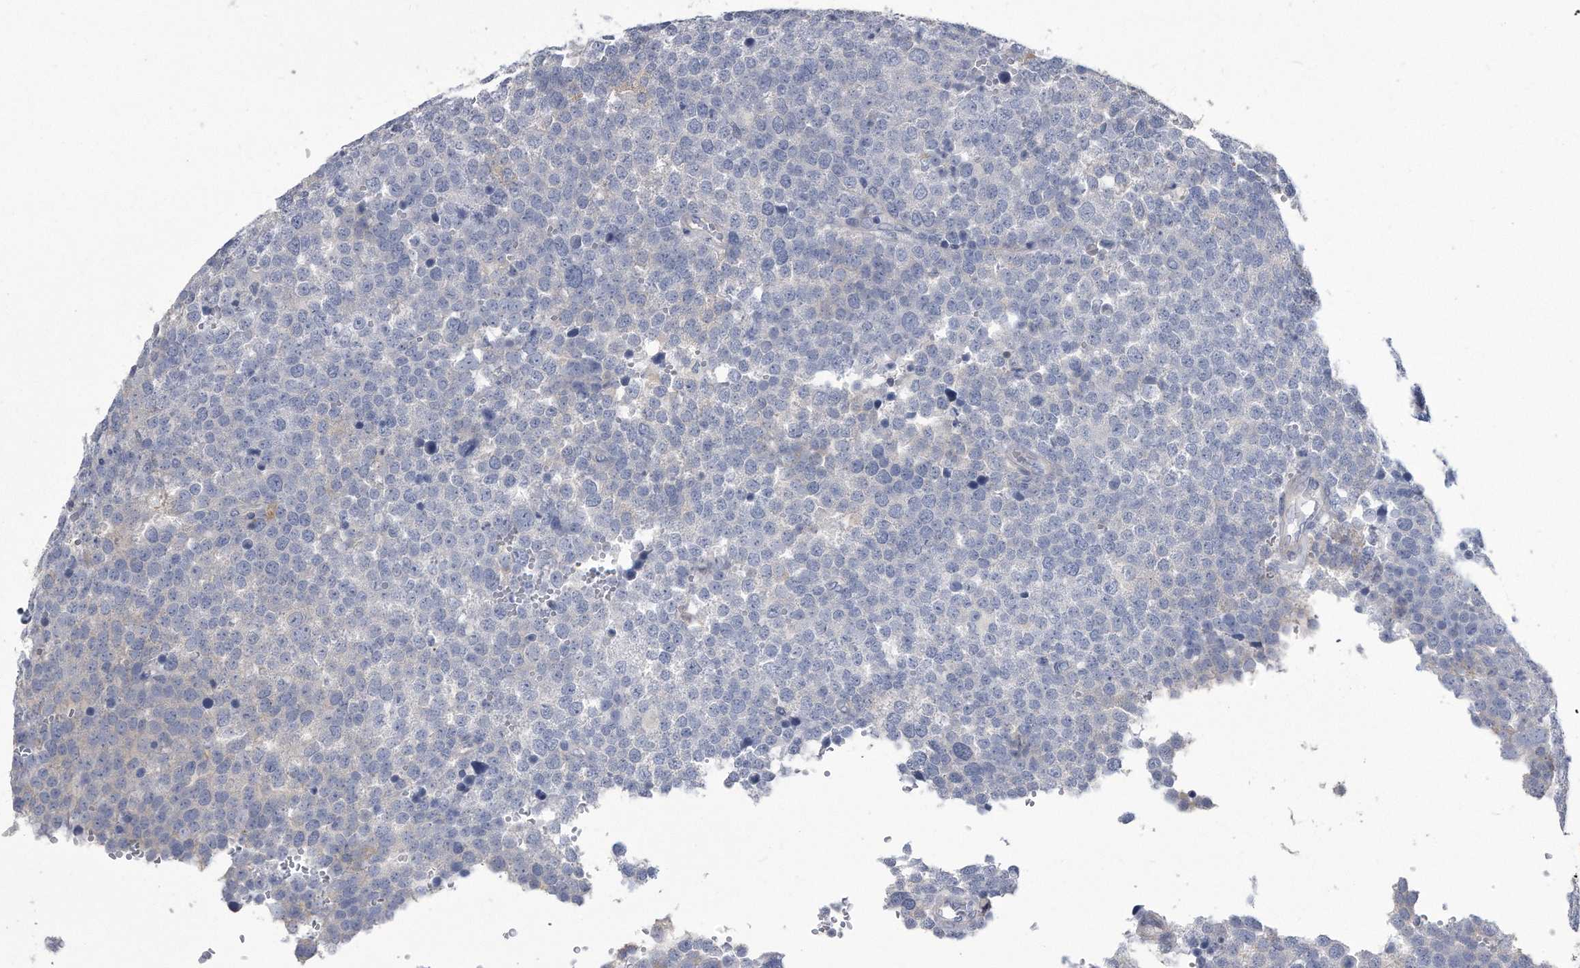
{"staining": {"intensity": "negative", "quantity": "none", "location": "none"}, "tissue": "testis cancer", "cell_type": "Tumor cells", "image_type": "cancer", "snomed": [{"axis": "morphology", "description": "Seminoma, NOS"}, {"axis": "topography", "description": "Testis"}], "caption": "Tumor cells are negative for brown protein staining in testis seminoma.", "gene": "PYGB", "patient": {"sex": "male", "age": 71}}